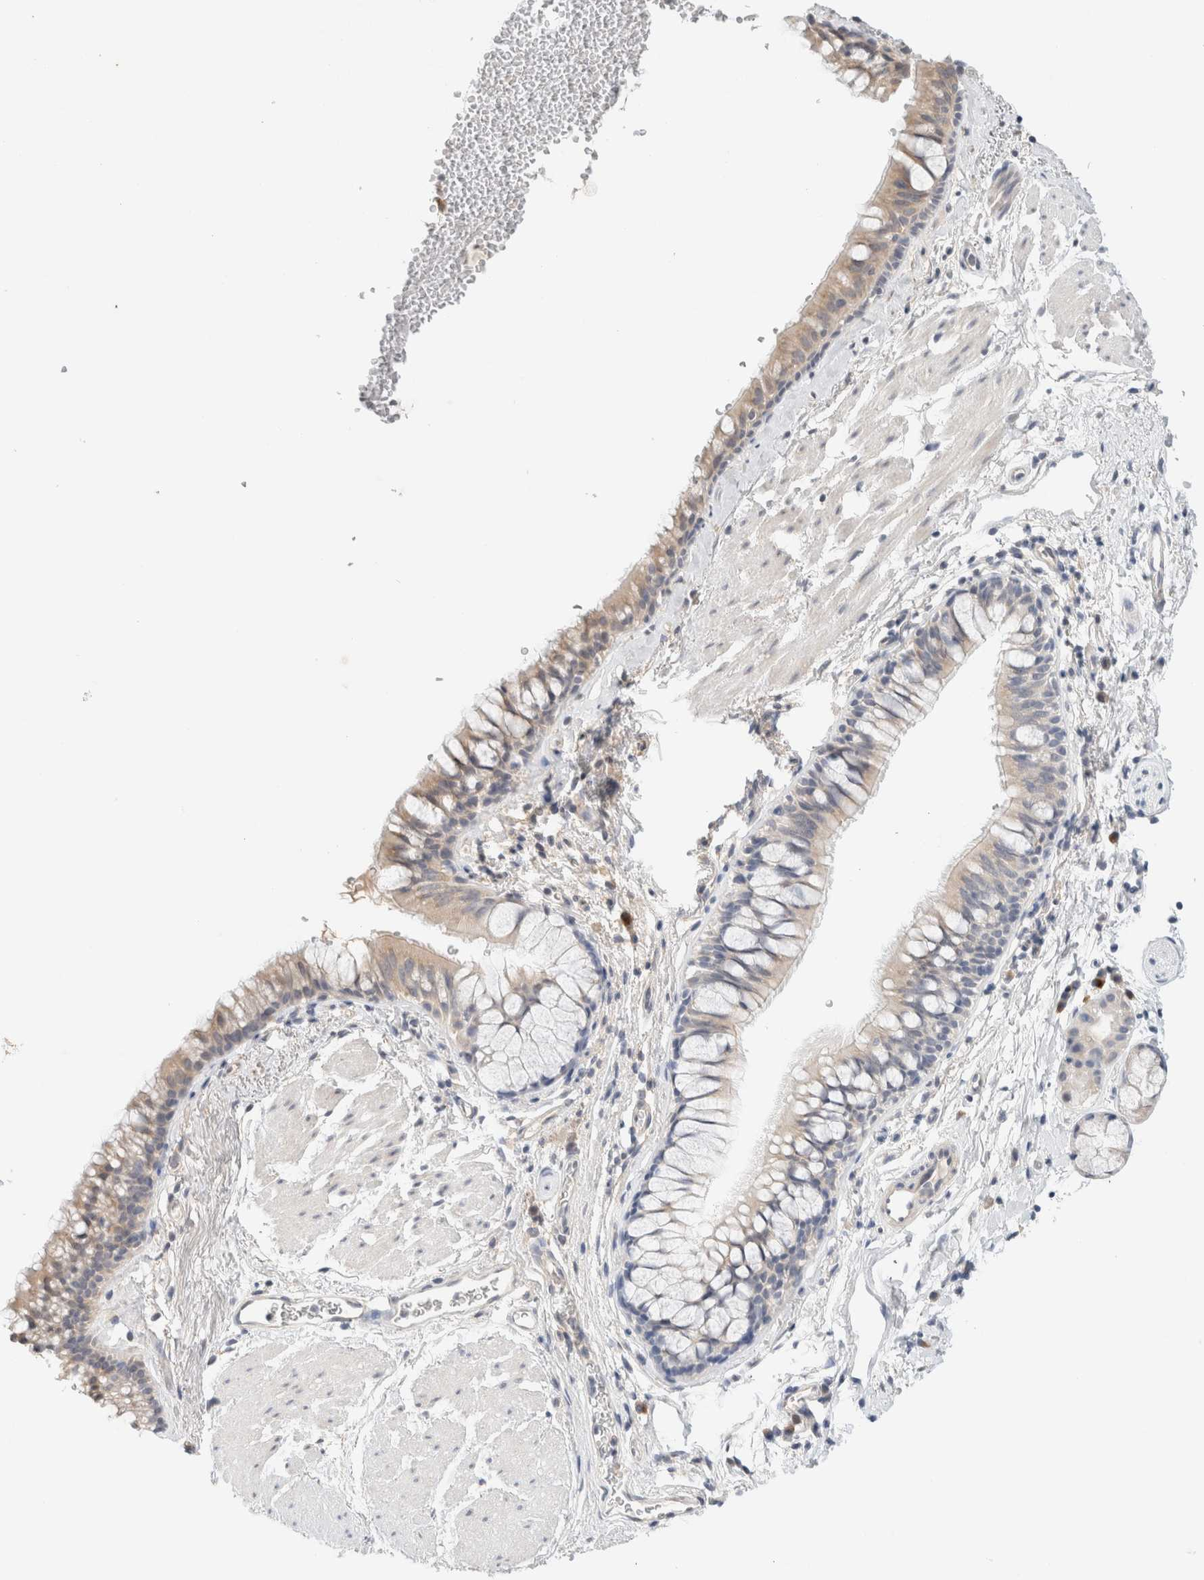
{"staining": {"intensity": "weak", "quantity": "<25%", "location": "cytoplasmic/membranous"}, "tissue": "bronchus", "cell_type": "Respiratory epithelial cells", "image_type": "normal", "snomed": [{"axis": "morphology", "description": "Normal tissue, NOS"}, {"axis": "topography", "description": "Cartilage tissue"}, {"axis": "topography", "description": "Bronchus"}], "caption": "IHC of normal human bronchus displays no staining in respiratory epithelial cells.", "gene": "SPRTN", "patient": {"sex": "female", "age": 53}}